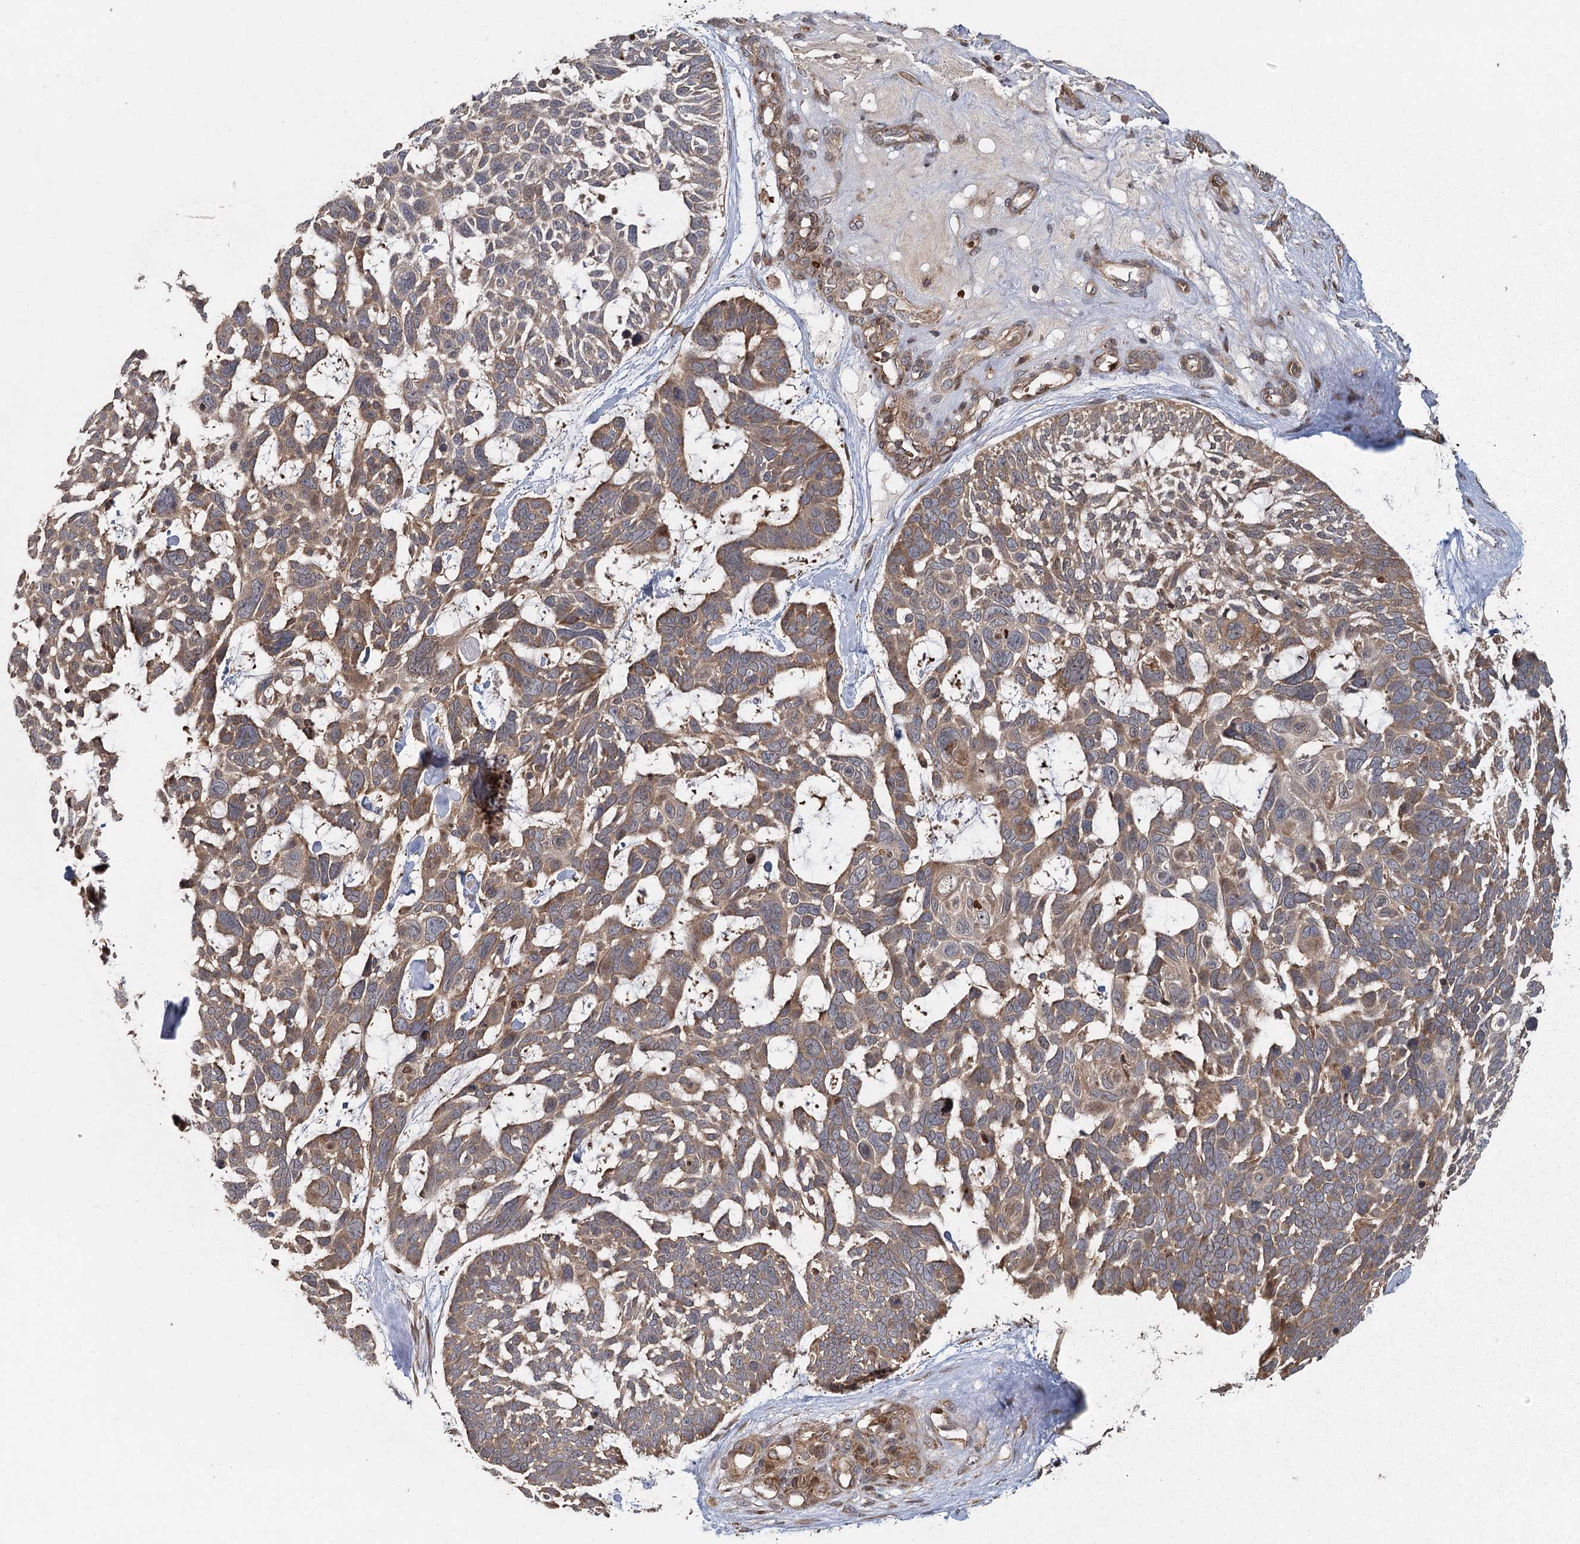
{"staining": {"intensity": "moderate", "quantity": ">75%", "location": "cytoplasmic/membranous"}, "tissue": "skin cancer", "cell_type": "Tumor cells", "image_type": "cancer", "snomed": [{"axis": "morphology", "description": "Basal cell carcinoma"}, {"axis": "topography", "description": "Skin"}], "caption": "High-power microscopy captured an immunohistochemistry (IHC) photomicrograph of skin cancer, revealing moderate cytoplasmic/membranous staining in approximately >75% of tumor cells.", "gene": "RAPGEF6", "patient": {"sex": "male", "age": 88}}